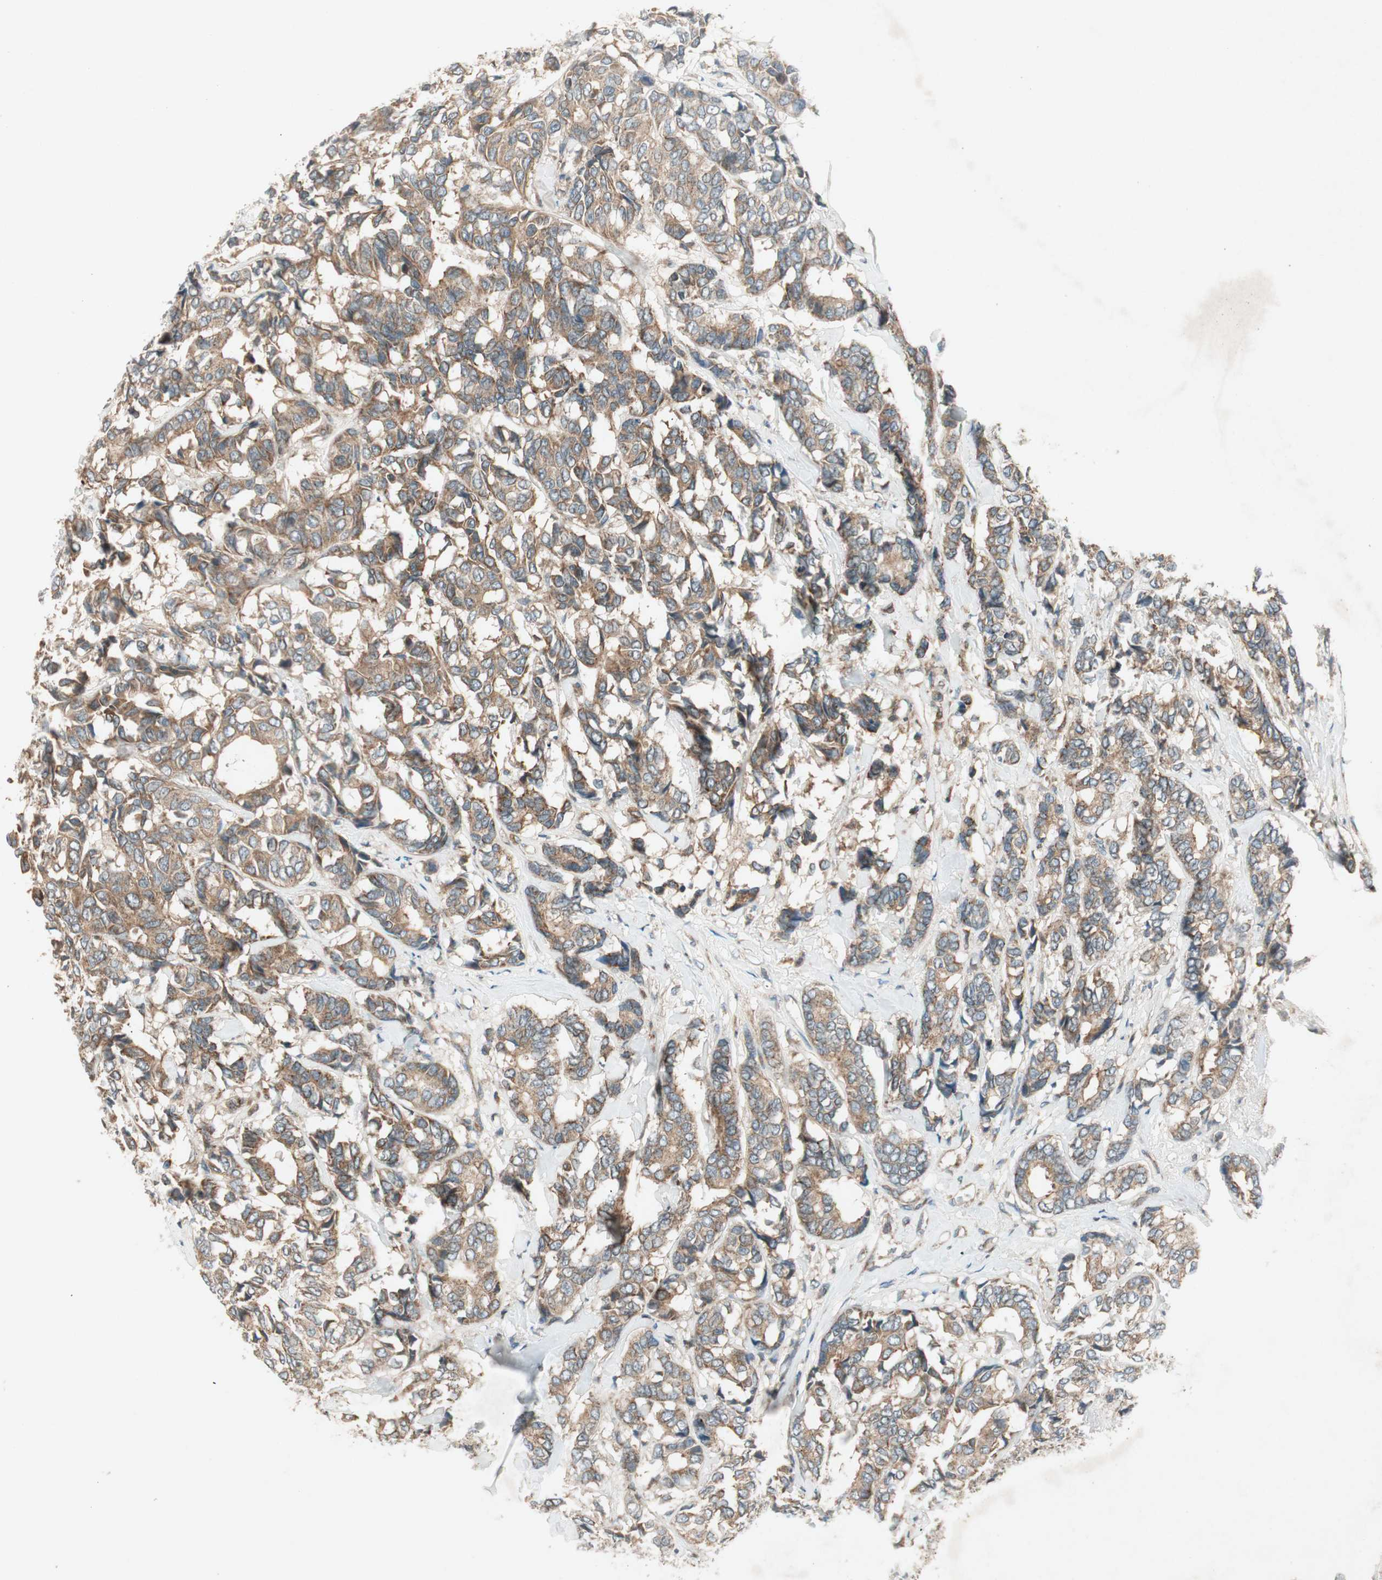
{"staining": {"intensity": "moderate", "quantity": ">75%", "location": "cytoplasmic/membranous"}, "tissue": "breast cancer", "cell_type": "Tumor cells", "image_type": "cancer", "snomed": [{"axis": "morphology", "description": "Duct carcinoma"}, {"axis": "topography", "description": "Breast"}], "caption": "Tumor cells exhibit moderate cytoplasmic/membranous staining in about >75% of cells in intraductal carcinoma (breast).", "gene": "CHADL", "patient": {"sex": "female", "age": 87}}